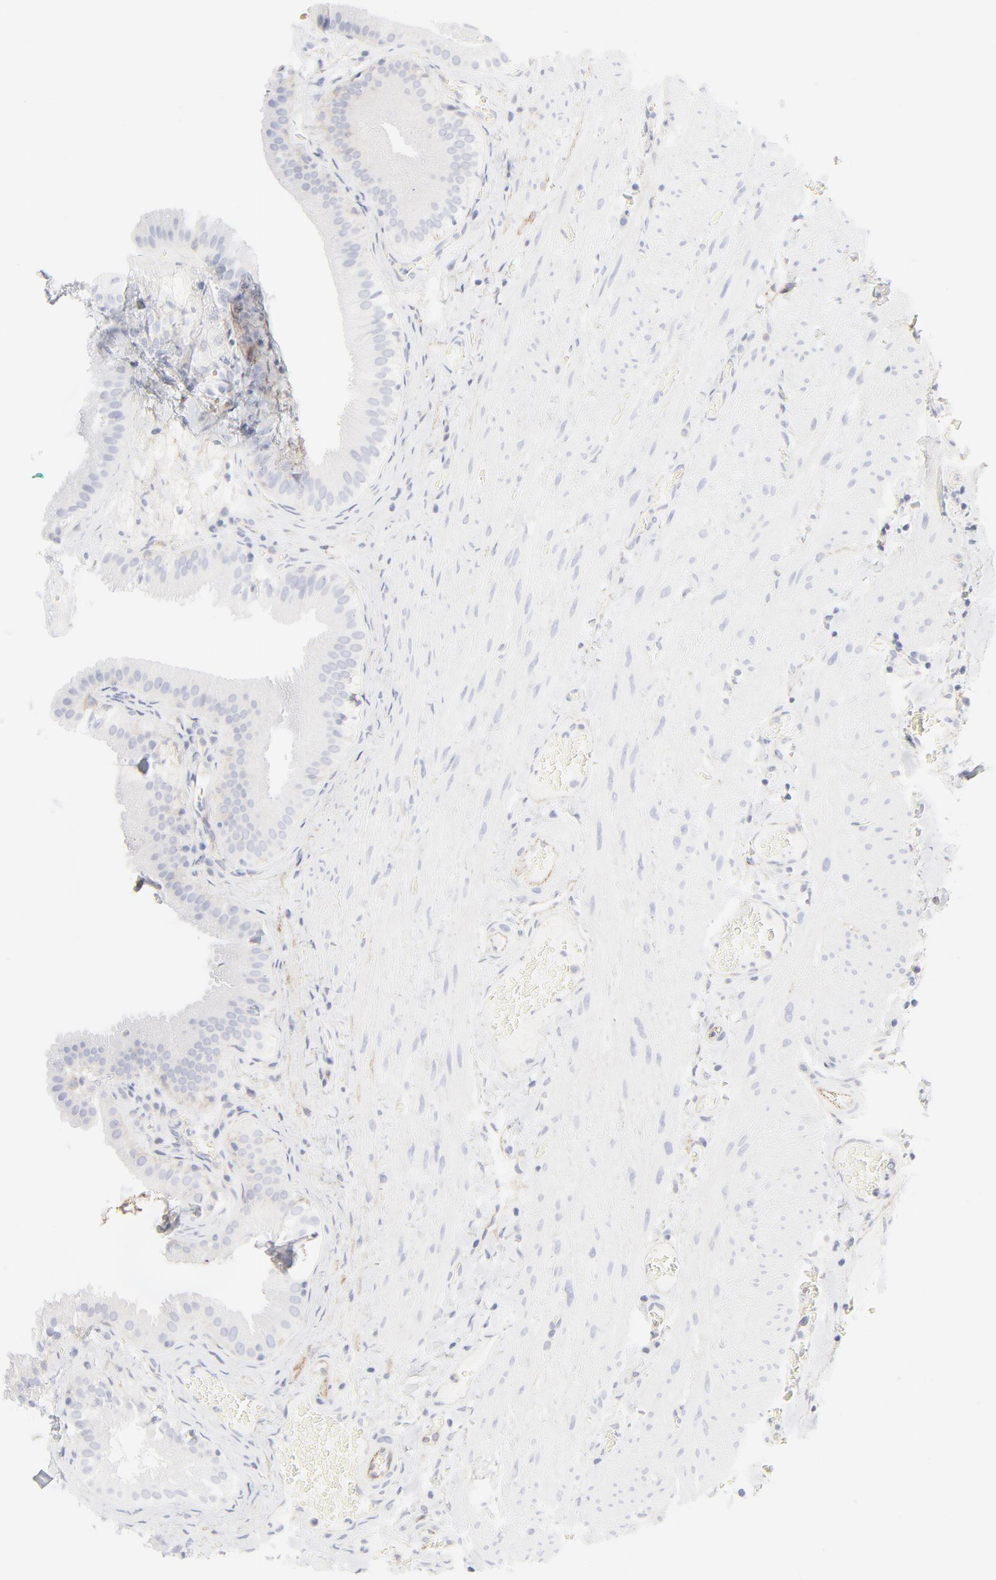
{"staining": {"intensity": "negative", "quantity": "none", "location": "none"}, "tissue": "gallbladder", "cell_type": "Glandular cells", "image_type": "normal", "snomed": [{"axis": "morphology", "description": "Normal tissue, NOS"}, {"axis": "topography", "description": "Gallbladder"}], "caption": "An IHC image of benign gallbladder is shown. There is no staining in glandular cells of gallbladder. (DAB (3,3'-diaminobenzidine) IHC with hematoxylin counter stain).", "gene": "ITGA5", "patient": {"sex": "female", "age": 24}}